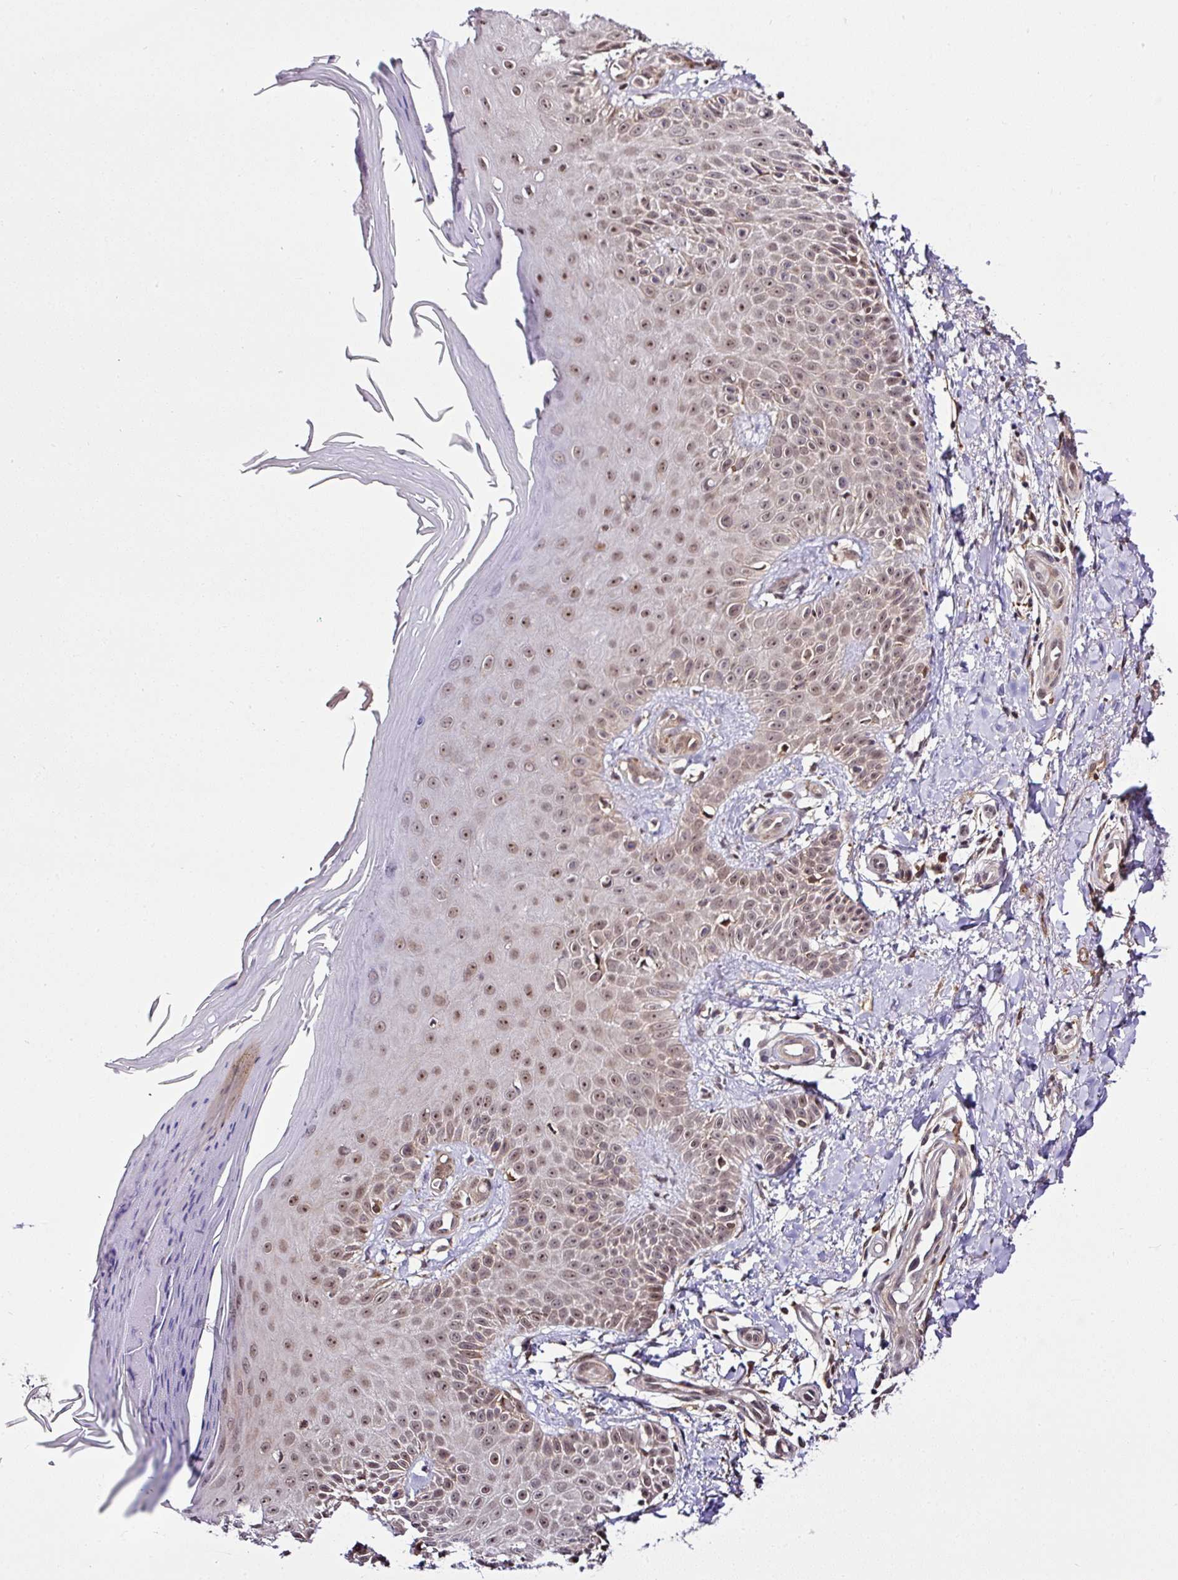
{"staining": {"intensity": "strong", "quantity": ">75%", "location": "cytoplasmic/membranous,nuclear"}, "tissue": "skin", "cell_type": "Fibroblasts", "image_type": "normal", "snomed": [{"axis": "morphology", "description": "Normal tissue, NOS"}, {"axis": "topography", "description": "Skin"}], "caption": "Immunohistochemical staining of normal human skin demonstrates high levels of strong cytoplasmic/membranous,nuclear expression in about >75% of fibroblasts. The staining was performed using DAB (3,3'-diaminobenzidine) to visualize the protein expression in brown, while the nuclei were stained in blue with hematoxylin (Magnification: 20x).", "gene": "FAM153A", "patient": {"sex": "male", "age": 81}}